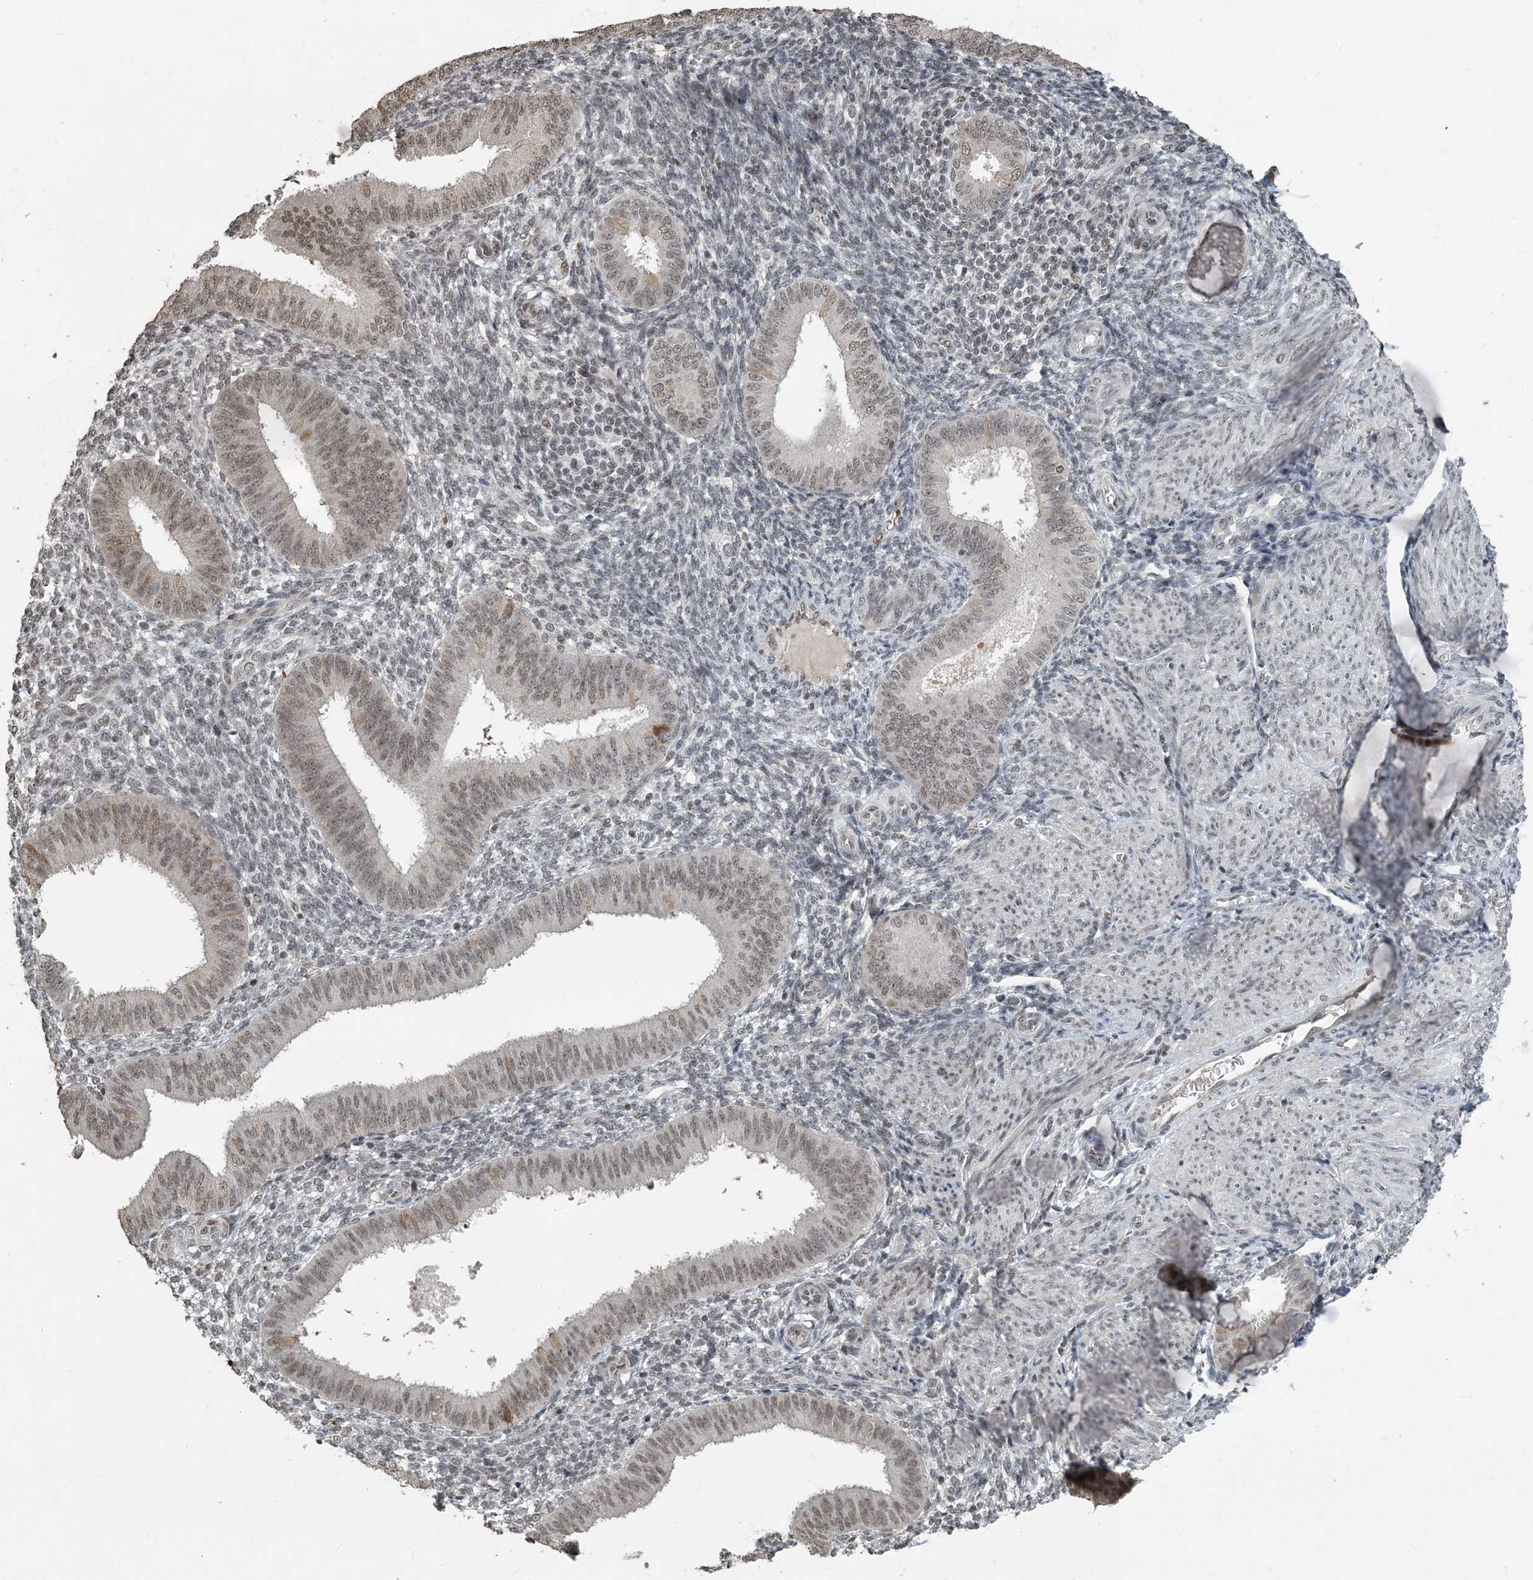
{"staining": {"intensity": "negative", "quantity": "none", "location": "none"}, "tissue": "endometrium", "cell_type": "Cells in endometrial stroma", "image_type": "normal", "snomed": [{"axis": "morphology", "description": "Normal tissue, NOS"}, {"axis": "topography", "description": "Uterus"}, {"axis": "topography", "description": "Endometrium"}], "caption": "Immunohistochemical staining of benign human endometrium reveals no significant staining in cells in endometrial stroma.", "gene": "MBD2", "patient": {"sex": "female", "age": 48}}